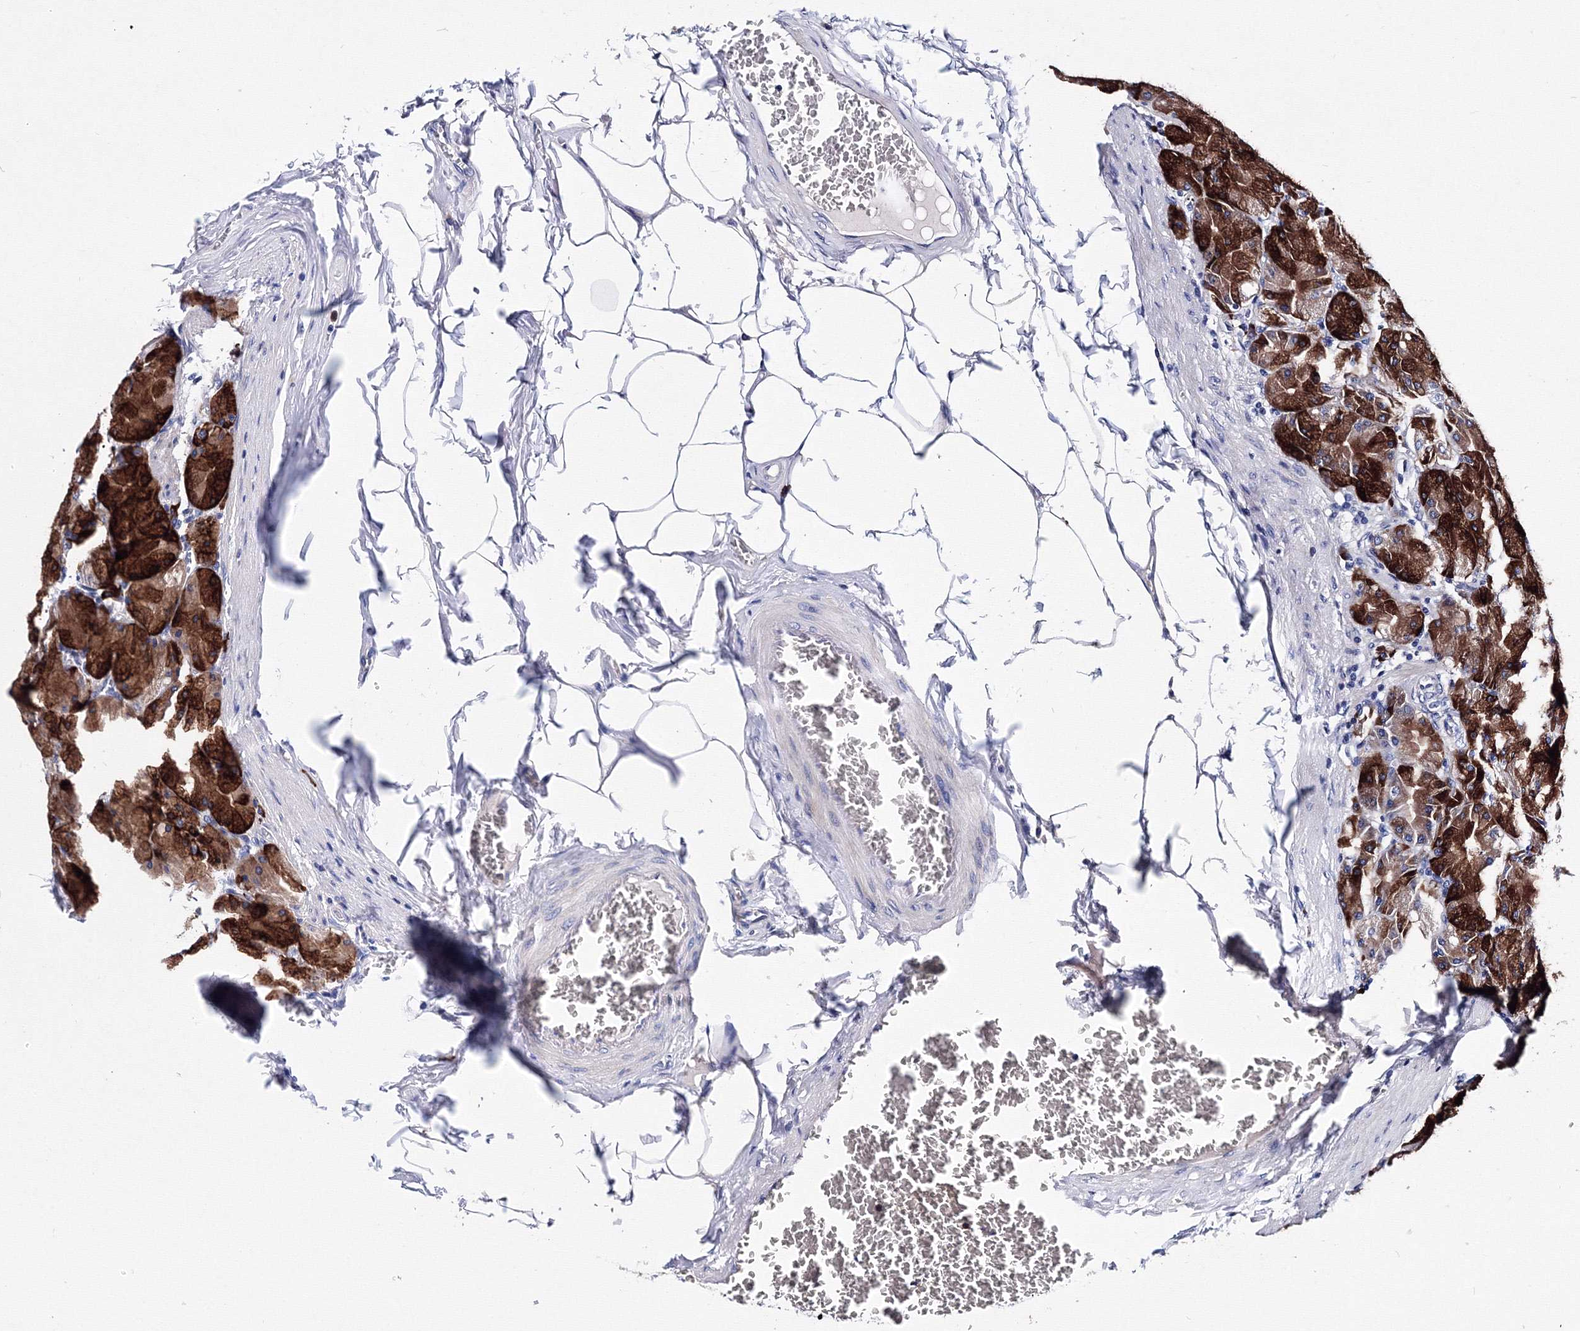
{"staining": {"intensity": "strong", "quantity": "25%-75%", "location": "cytoplasmic/membranous"}, "tissue": "stomach", "cell_type": "Glandular cells", "image_type": "normal", "snomed": [{"axis": "morphology", "description": "Normal tissue, NOS"}, {"axis": "topography", "description": "Stomach, upper"}], "caption": "Immunohistochemistry of benign stomach reveals high levels of strong cytoplasmic/membranous staining in approximately 25%-75% of glandular cells.", "gene": "TRPM2", "patient": {"sex": "female", "age": 56}}